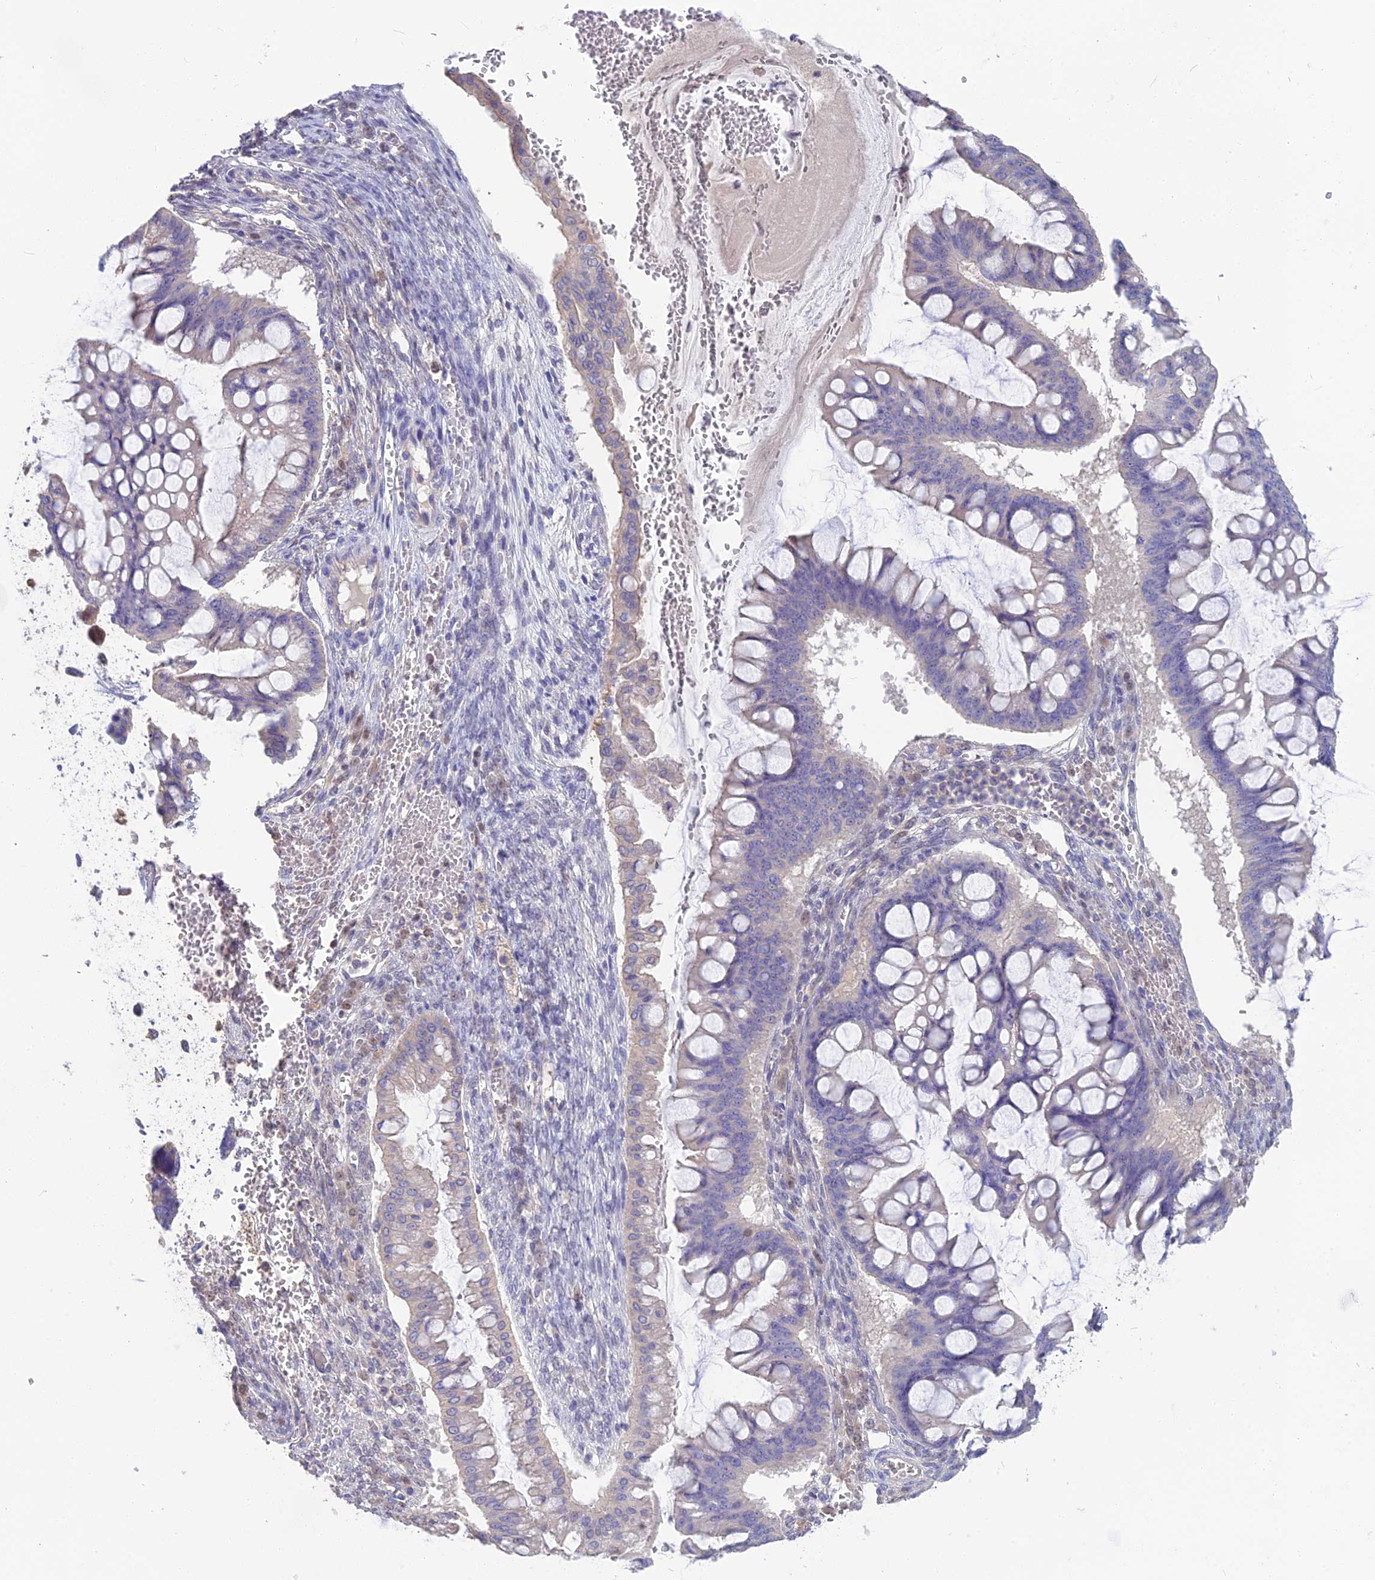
{"staining": {"intensity": "negative", "quantity": "none", "location": "none"}, "tissue": "ovarian cancer", "cell_type": "Tumor cells", "image_type": "cancer", "snomed": [{"axis": "morphology", "description": "Cystadenocarcinoma, mucinous, NOS"}, {"axis": "topography", "description": "Ovary"}], "caption": "This histopathology image is of ovarian cancer stained with immunohistochemistry (IHC) to label a protein in brown with the nuclei are counter-stained blue. There is no staining in tumor cells.", "gene": "SNAP91", "patient": {"sex": "female", "age": 73}}